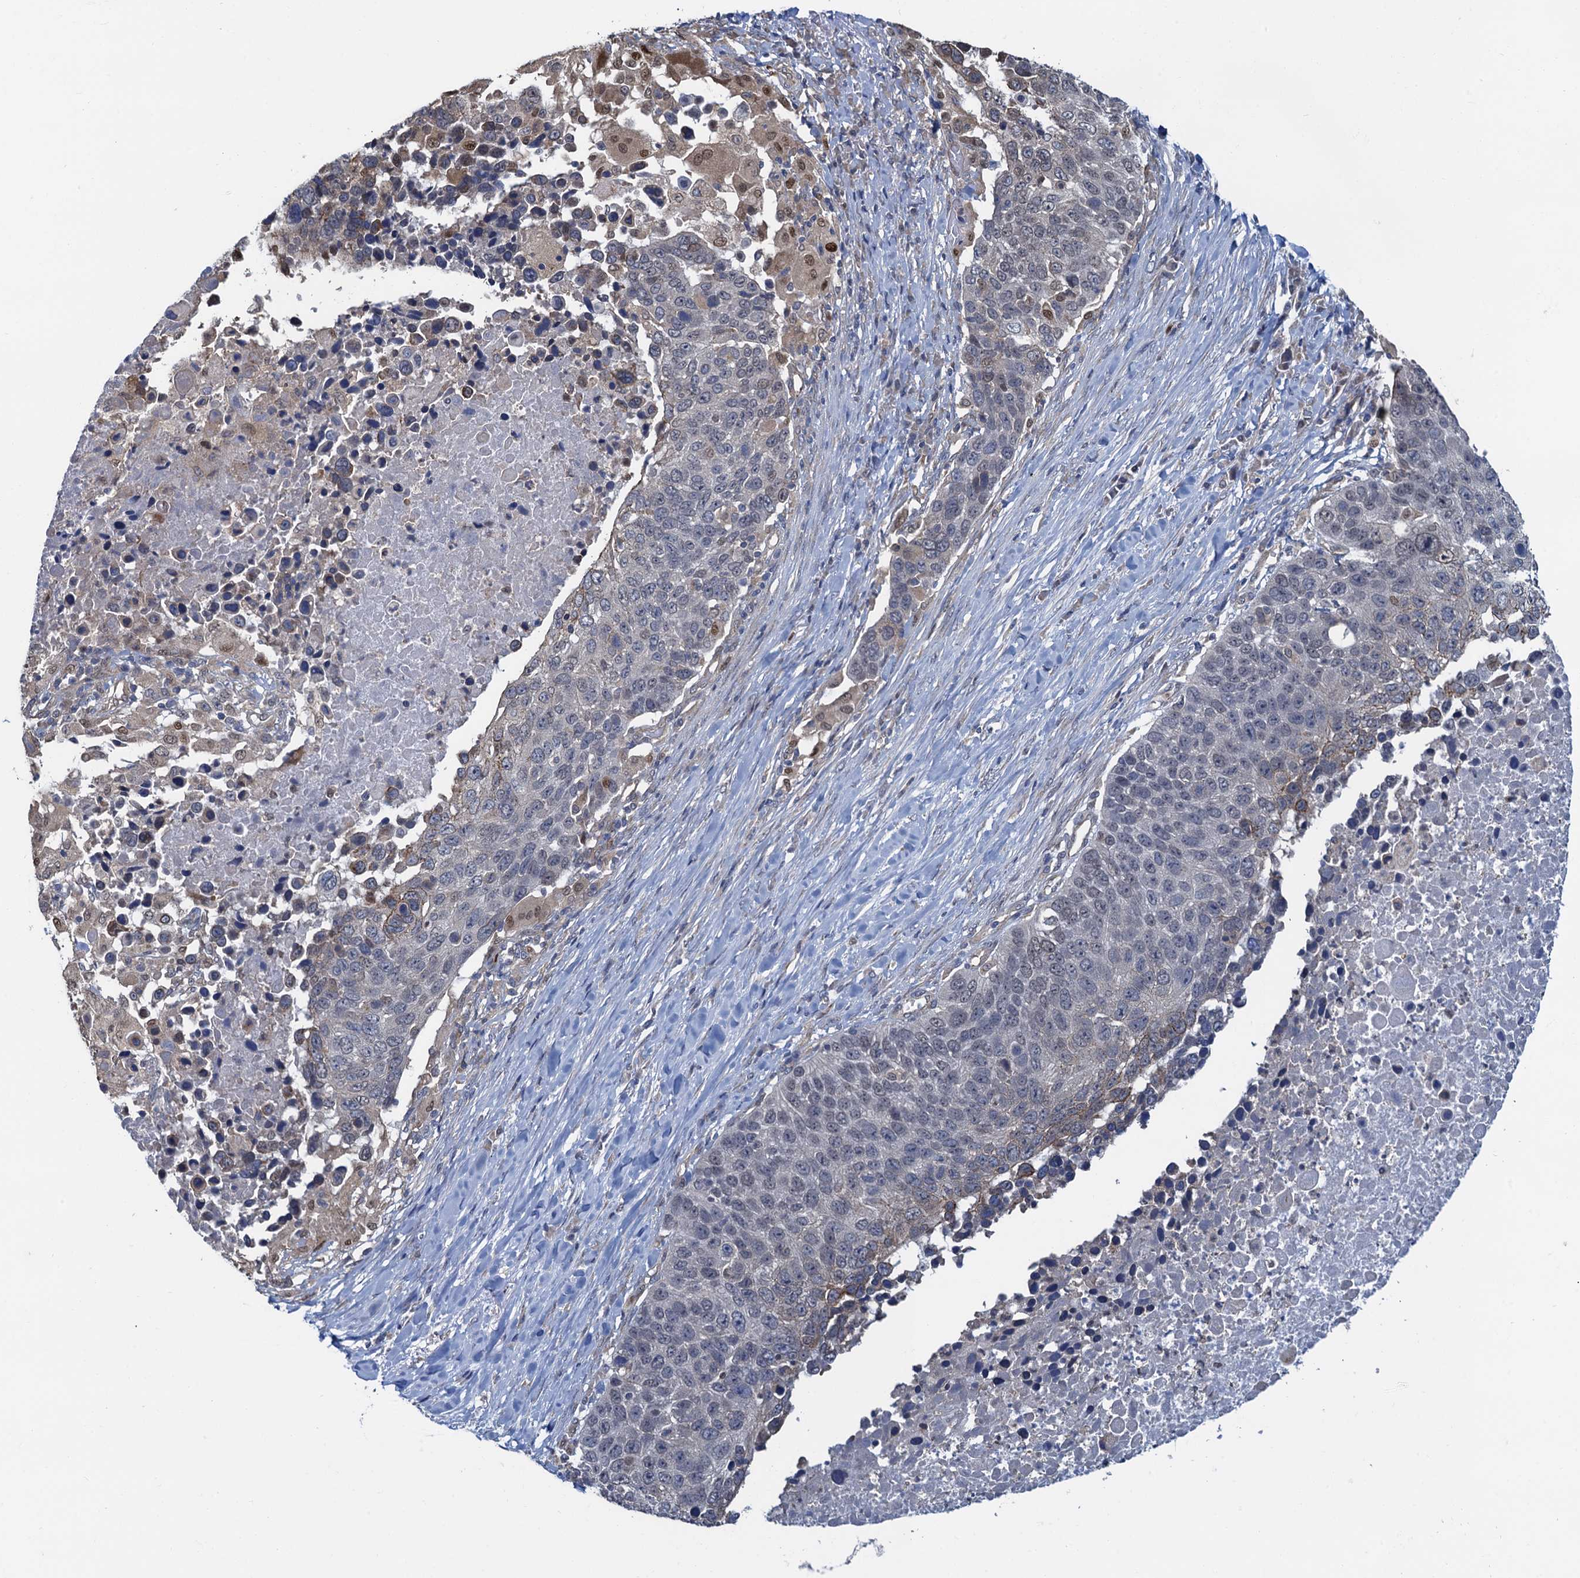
{"staining": {"intensity": "moderate", "quantity": "<25%", "location": "nuclear"}, "tissue": "lung cancer", "cell_type": "Tumor cells", "image_type": "cancer", "snomed": [{"axis": "morphology", "description": "Normal tissue, NOS"}, {"axis": "morphology", "description": "Squamous cell carcinoma, NOS"}, {"axis": "topography", "description": "Lymph node"}, {"axis": "topography", "description": "Lung"}], "caption": "Immunohistochemical staining of human lung cancer reveals low levels of moderate nuclear positivity in about <25% of tumor cells.", "gene": "RNF125", "patient": {"sex": "male", "age": 66}}